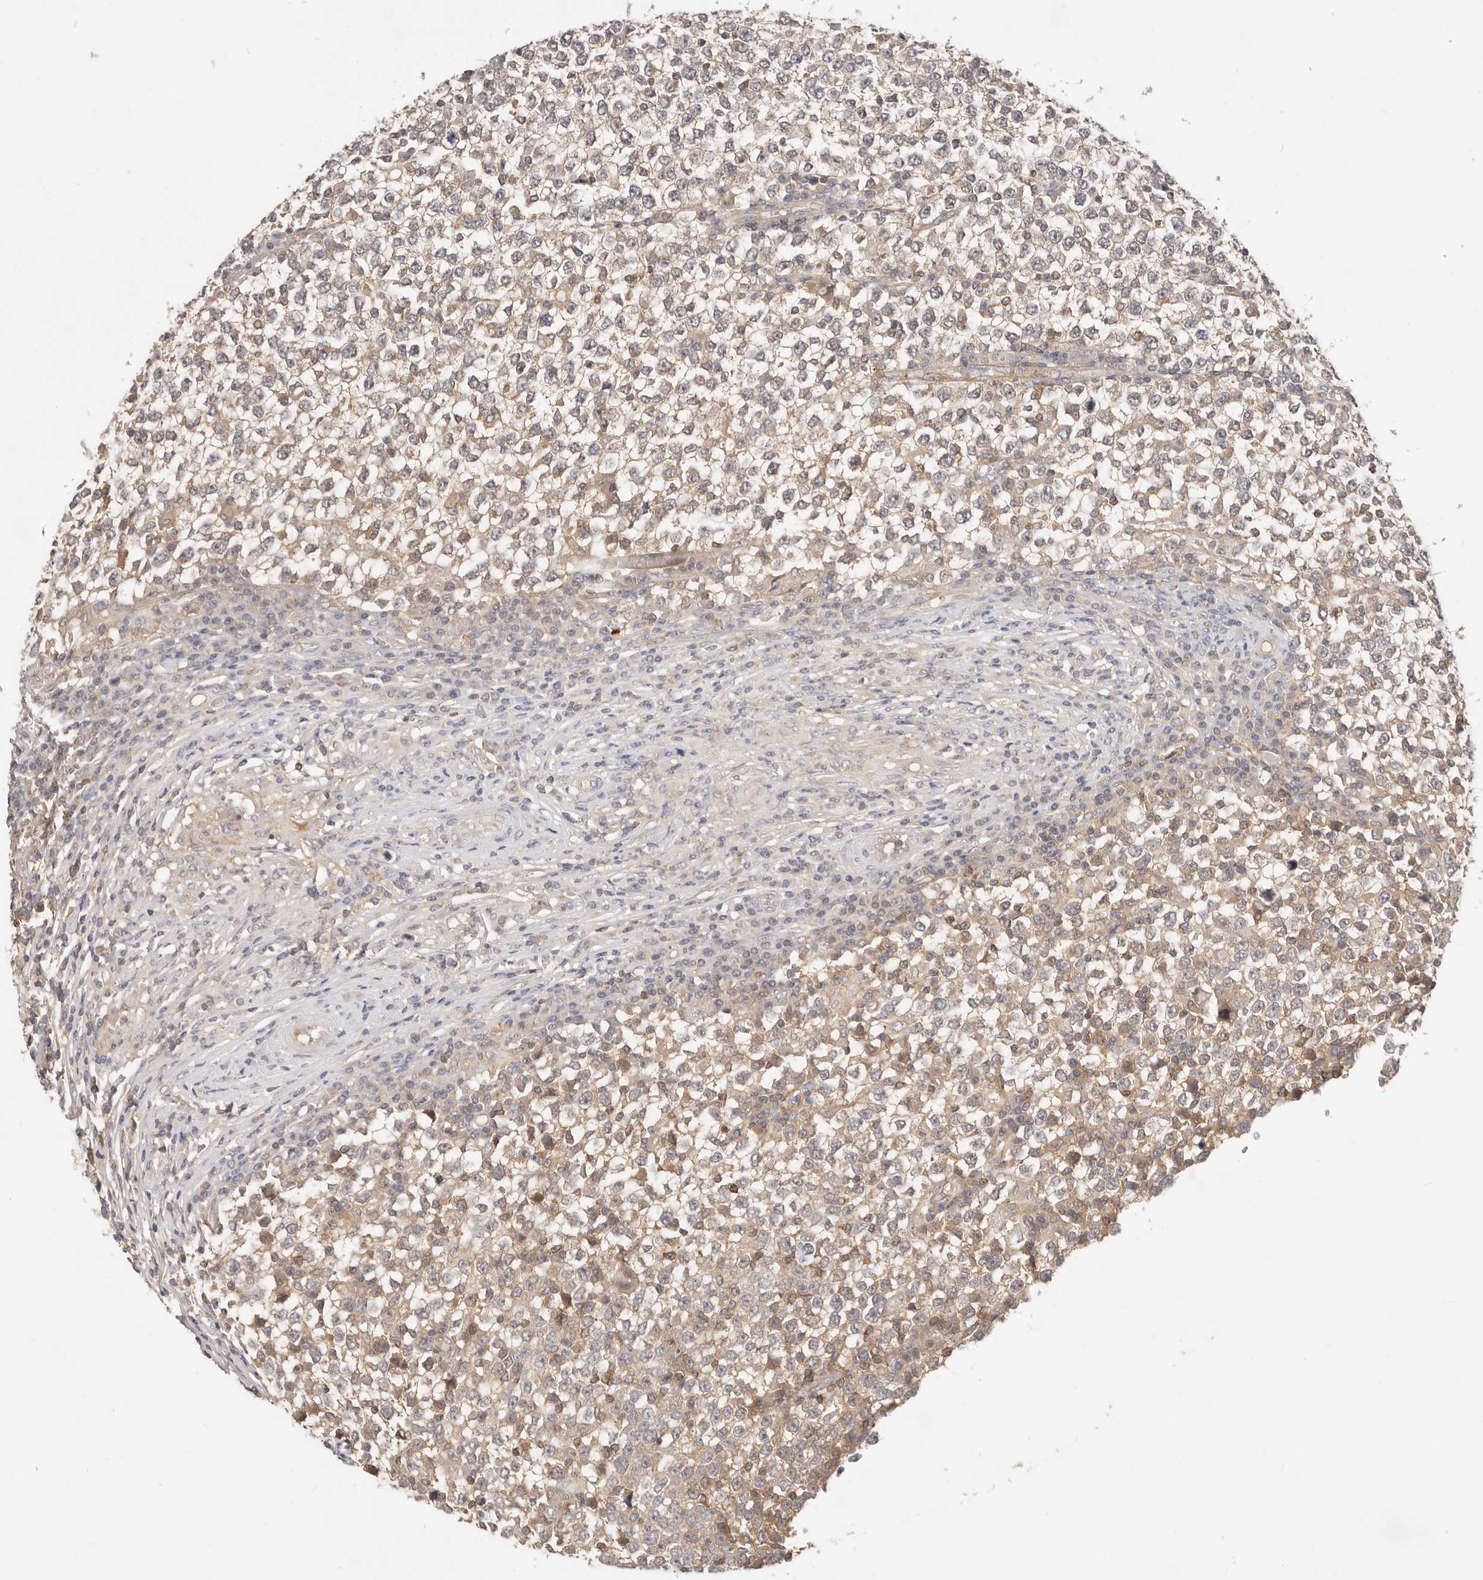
{"staining": {"intensity": "weak", "quantity": ">75%", "location": "cytoplasmic/membranous"}, "tissue": "testis cancer", "cell_type": "Tumor cells", "image_type": "cancer", "snomed": [{"axis": "morphology", "description": "Seminoma, NOS"}, {"axis": "topography", "description": "Testis"}], "caption": "Seminoma (testis) stained for a protein (brown) displays weak cytoplasmic/membranous positive staining in approximately >75% of tumor cells.", "gene": "DTNBP1", "patient": {"sex": "male", "age": 65}}